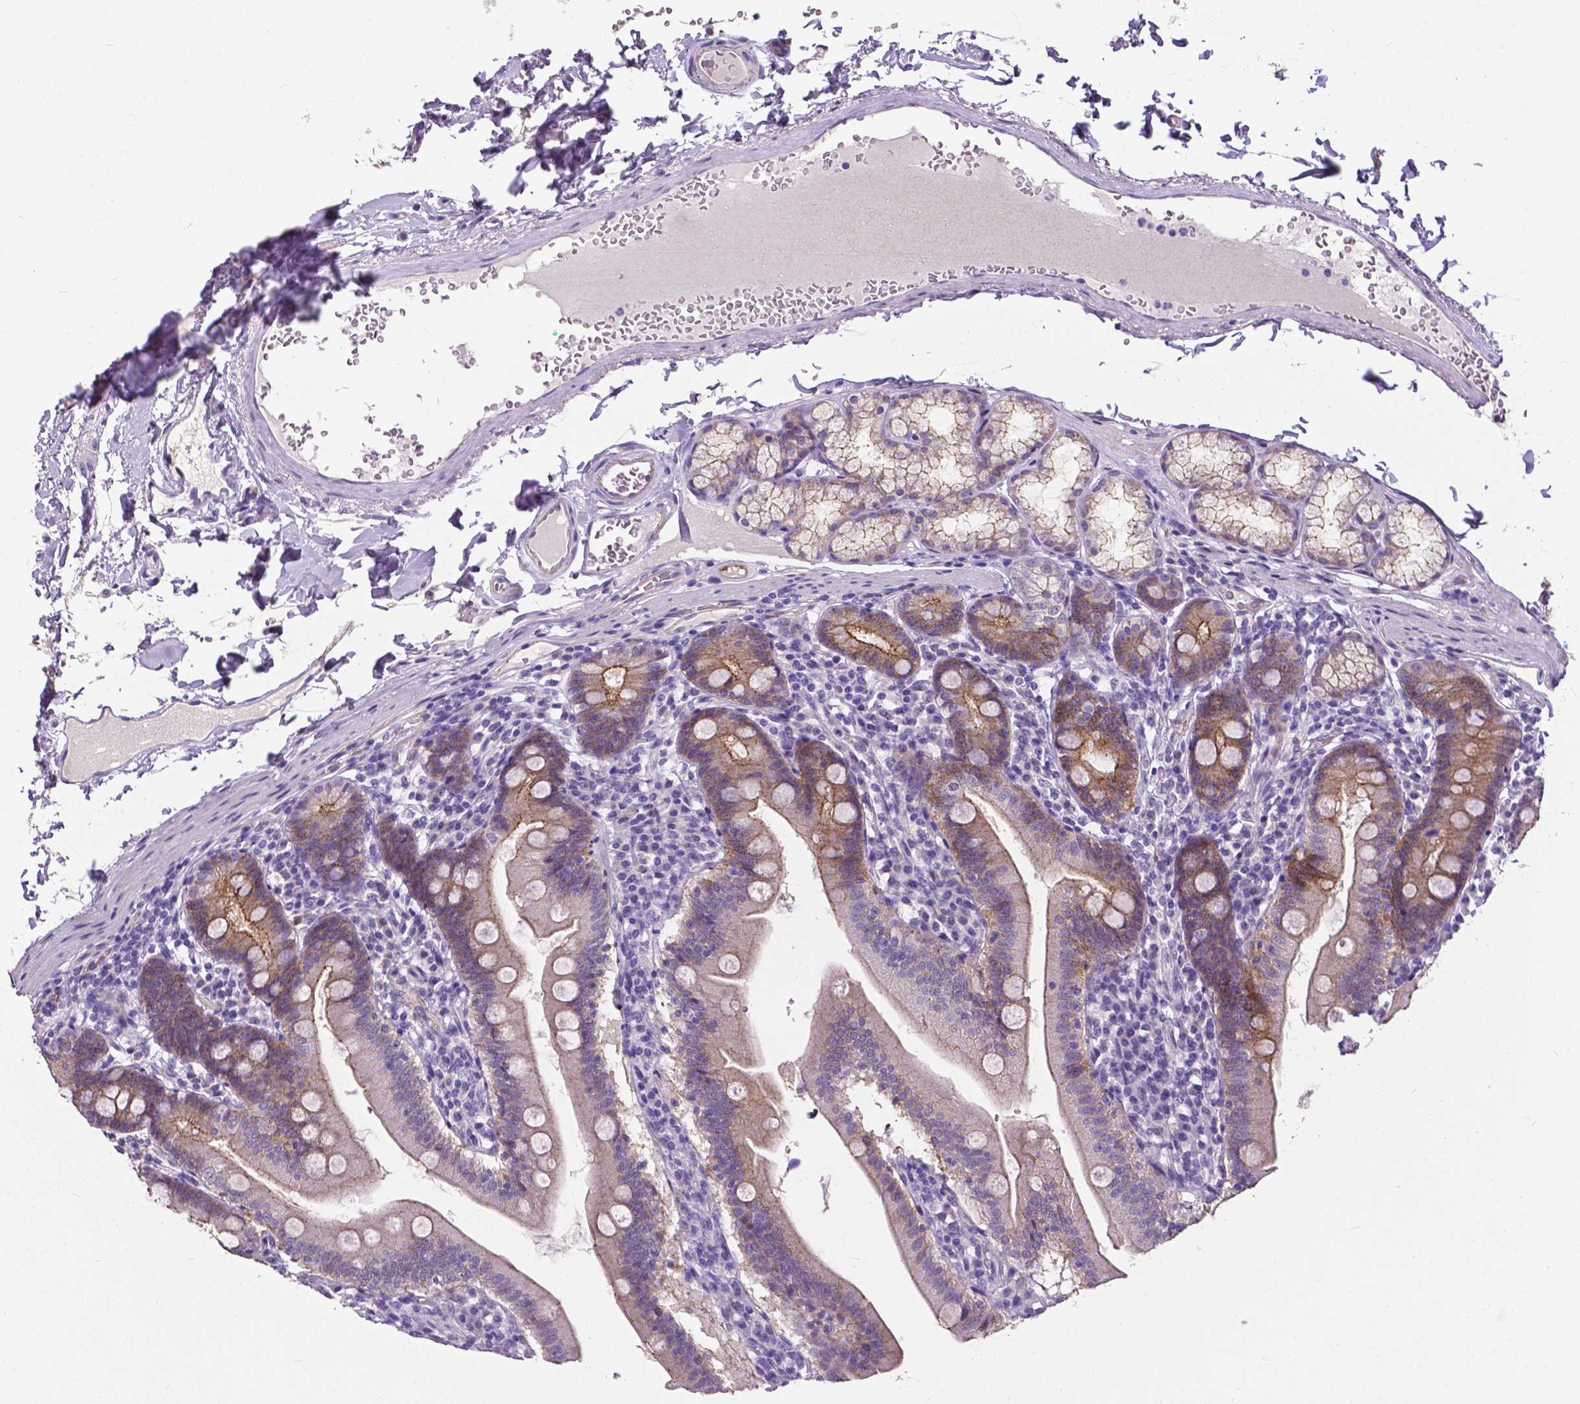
{"staining": {"intensity": "moderate", "quantity": "25%-75%", "location": "cytoplasmic/membranous"}, "tissue": "duodenum", "cell_type": "Glandular cells", "image_type": "normal", "snomed": [{"axis": "morphology", "description": "Normal tissue, NOS"}, {"axis": "topography", "description": "Duodenum"}], "caption": "A brown stain labels moderate cytoplasmic/membranous staining of a protein in glandular cells of normal human duodenum.", "gene": "OCLN", "patient": {"sex": "female", "age": 67}}